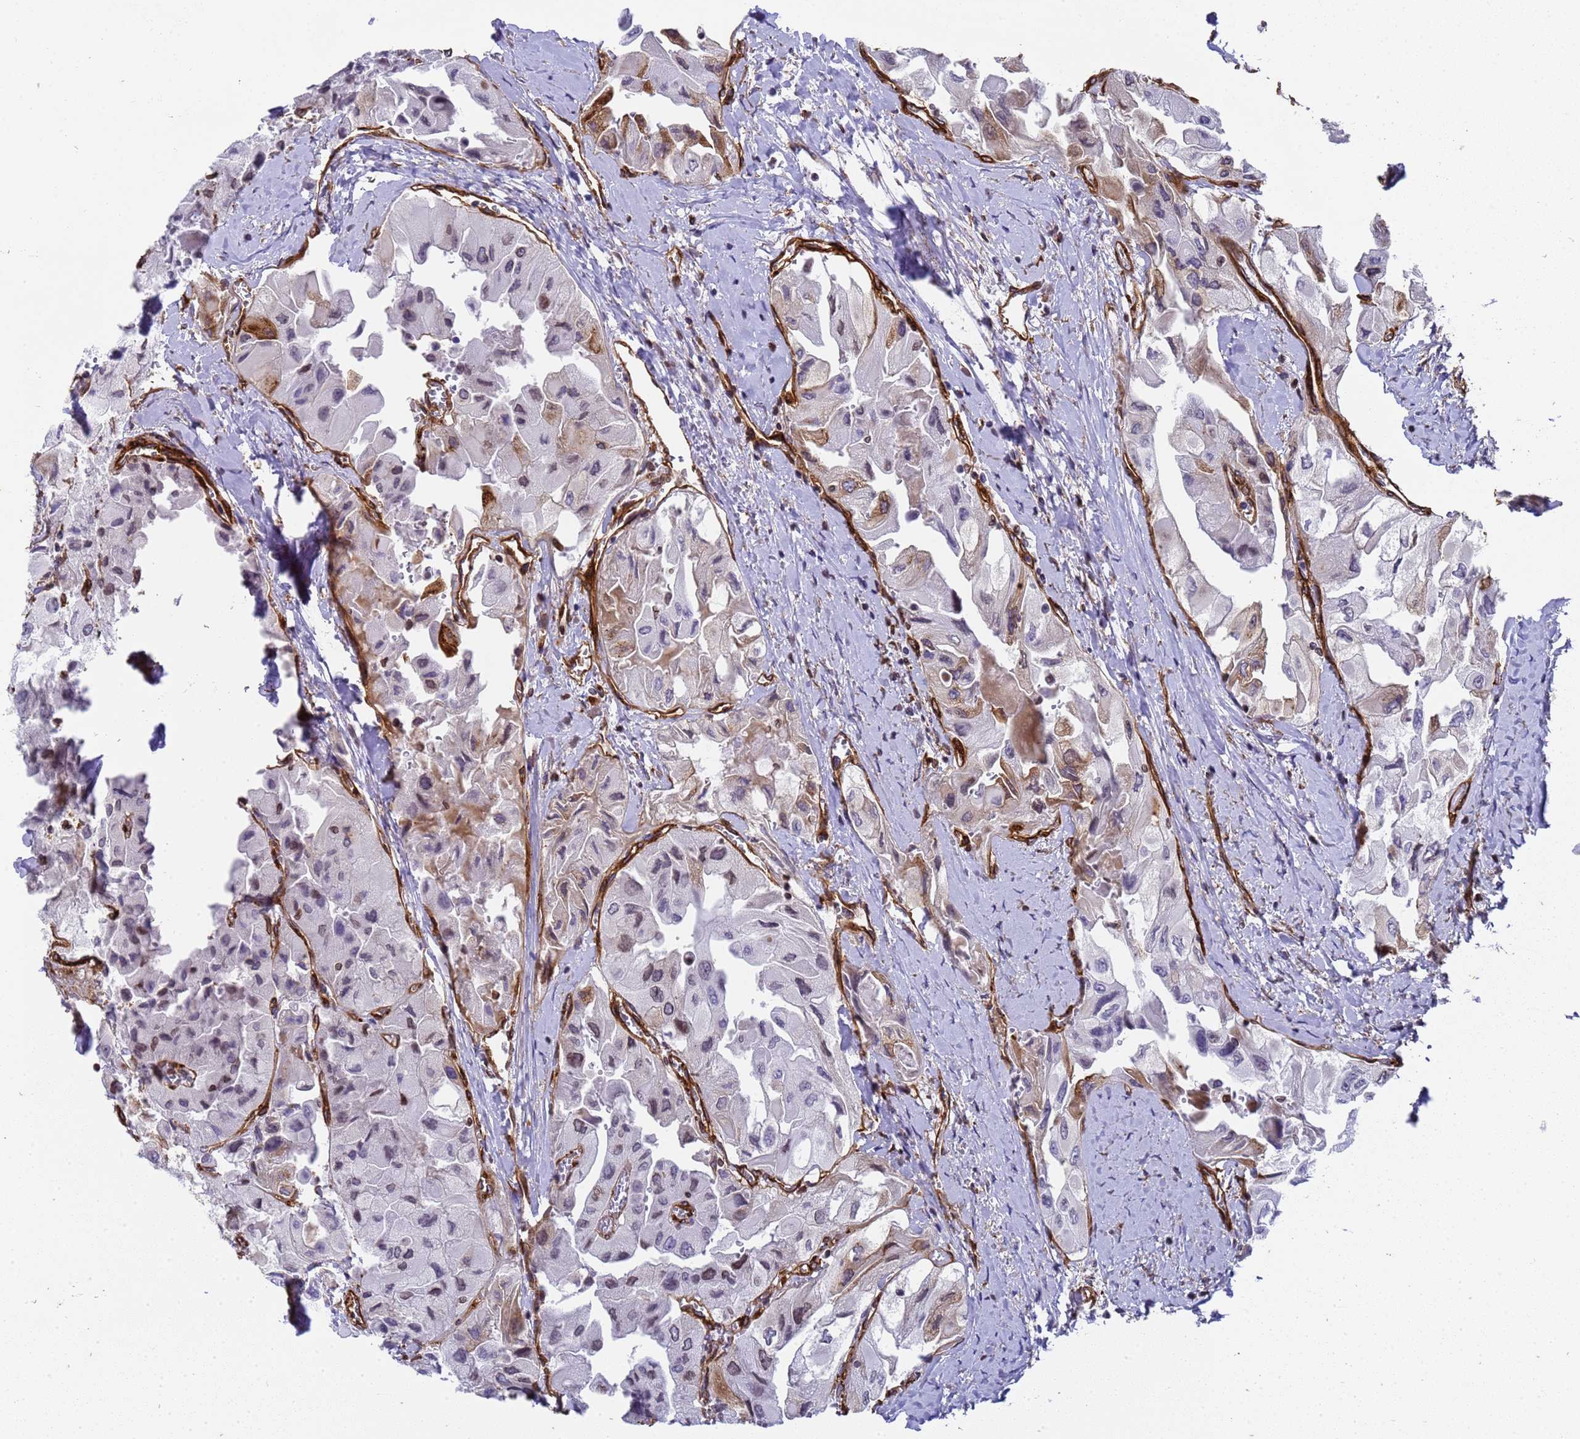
{"staining": {"intensity": "strong", "quantity": "<25%", "location": "cytoplasmic/membranous"}, "tissue": "thyroid cancer", "cell_type": "Tumor cells", "image_type": "cancer", "snomed": [{"axis": "morphology", "description": "Normal tissue, NOS"}, {"axis": "morphology", "description": "Papillary adenocarcinoma, NOS"}, {"axis": "topography", "description": "Thyroid gland"}], "caption": "A brown stain highlights strong cytoplasmic/membranous positivity of a protein in human papillary adenocarcinoma (thyroid) tumor cells.", "gene": "IGFBP7", "patient": {"sex": "female", "age": 59}}